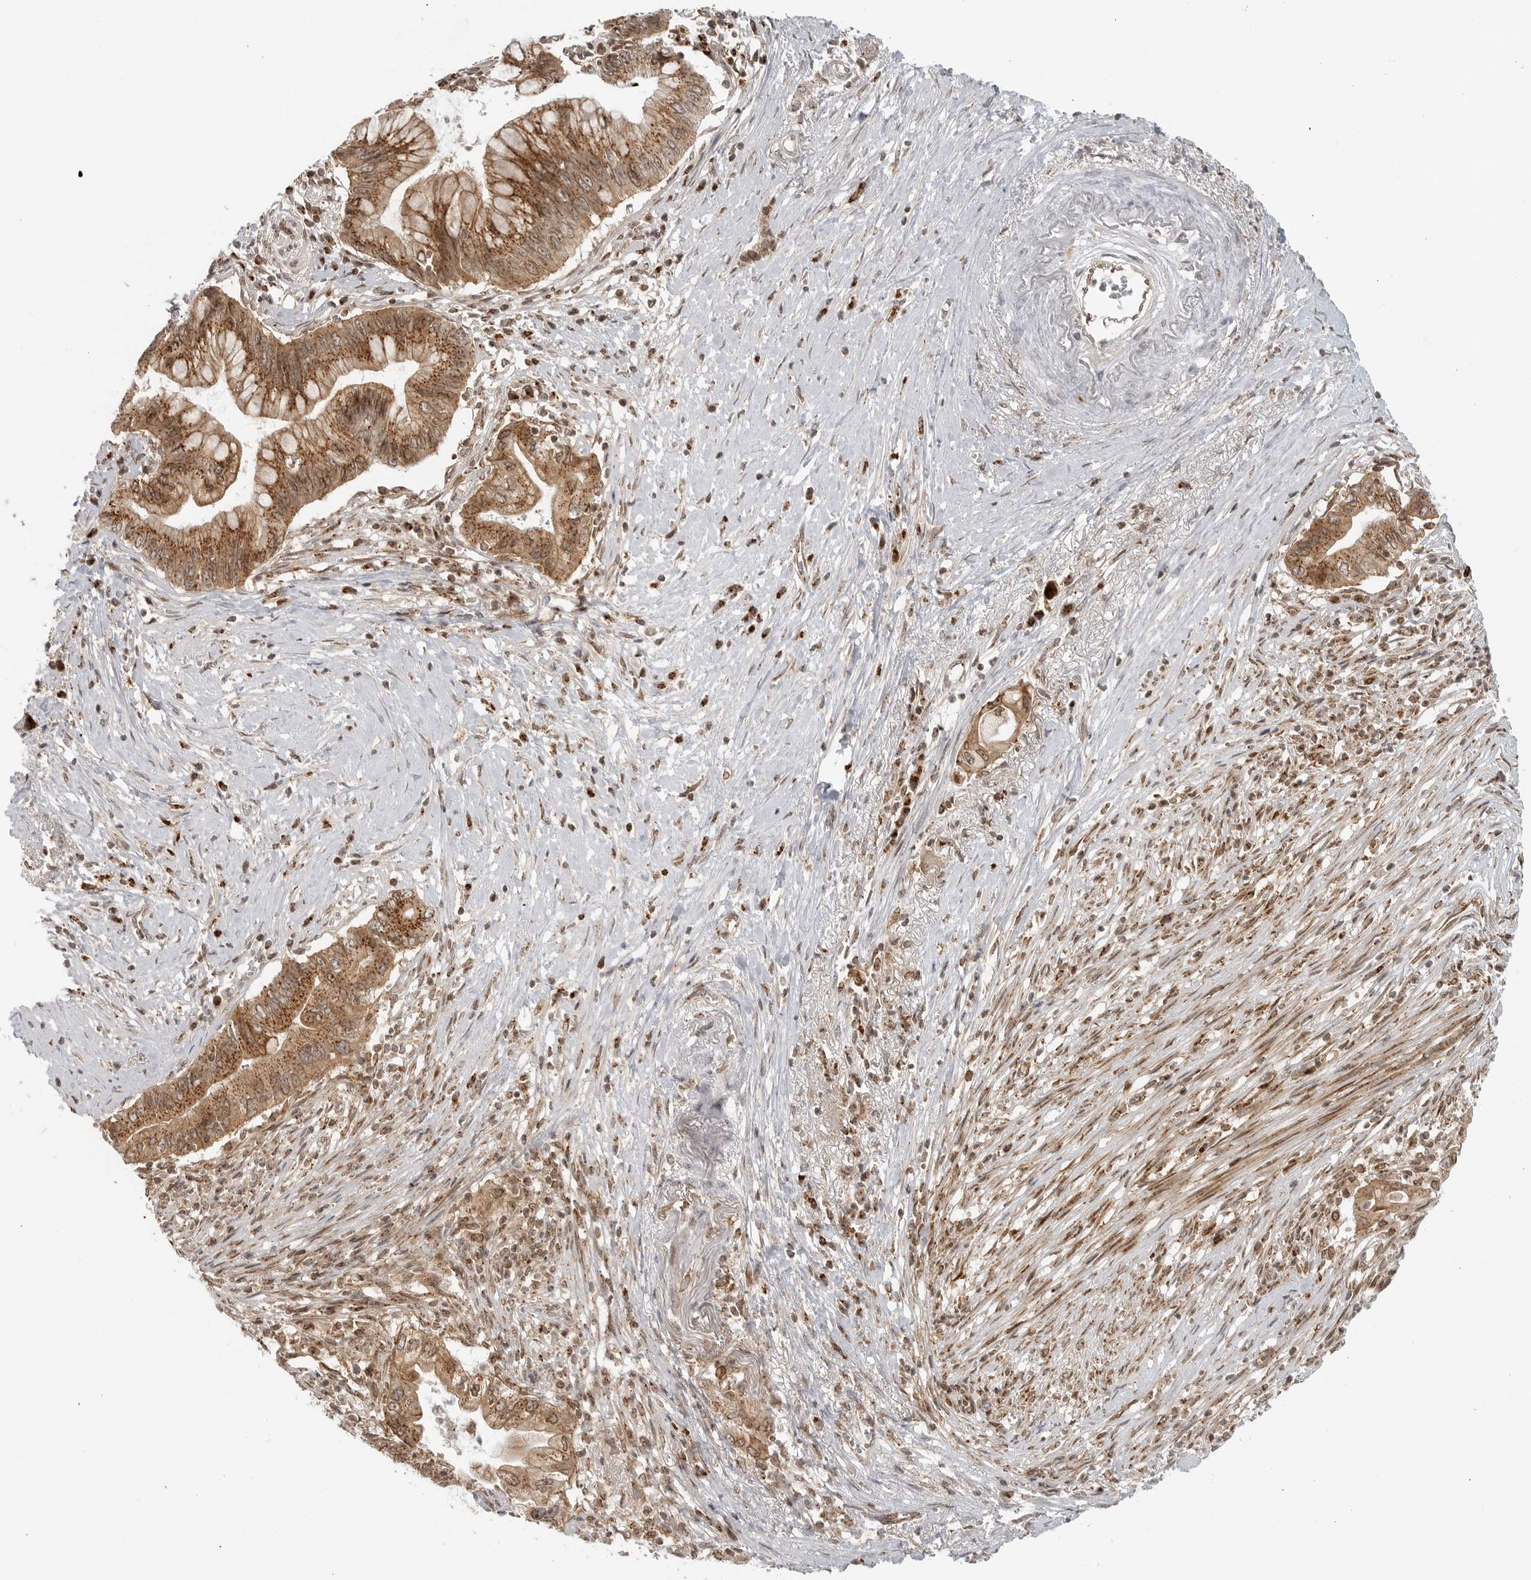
{"staining": {"intensity": "moderate", "quantity": ">75%", "location": "cytoplasmic/membranous"}, "tissue": "pancreatic cancer", "cell_type": "Tumor cells", "image_type": "cancer", "snomed": [{"axis": "morphology", "description": "Adenocarcinoma, NOS"}, {"axis": "topography", "description": "Pancreas"}], "caption": "Adenocarcinoma (pancreatic) was stained to show a protein in brown. There is medium levels of moderate cytoplasmic/membranous positivity in approximately >75% of tumor cells.", "gene": "COPA", "patient": {"sex": "male", "age": 78}}